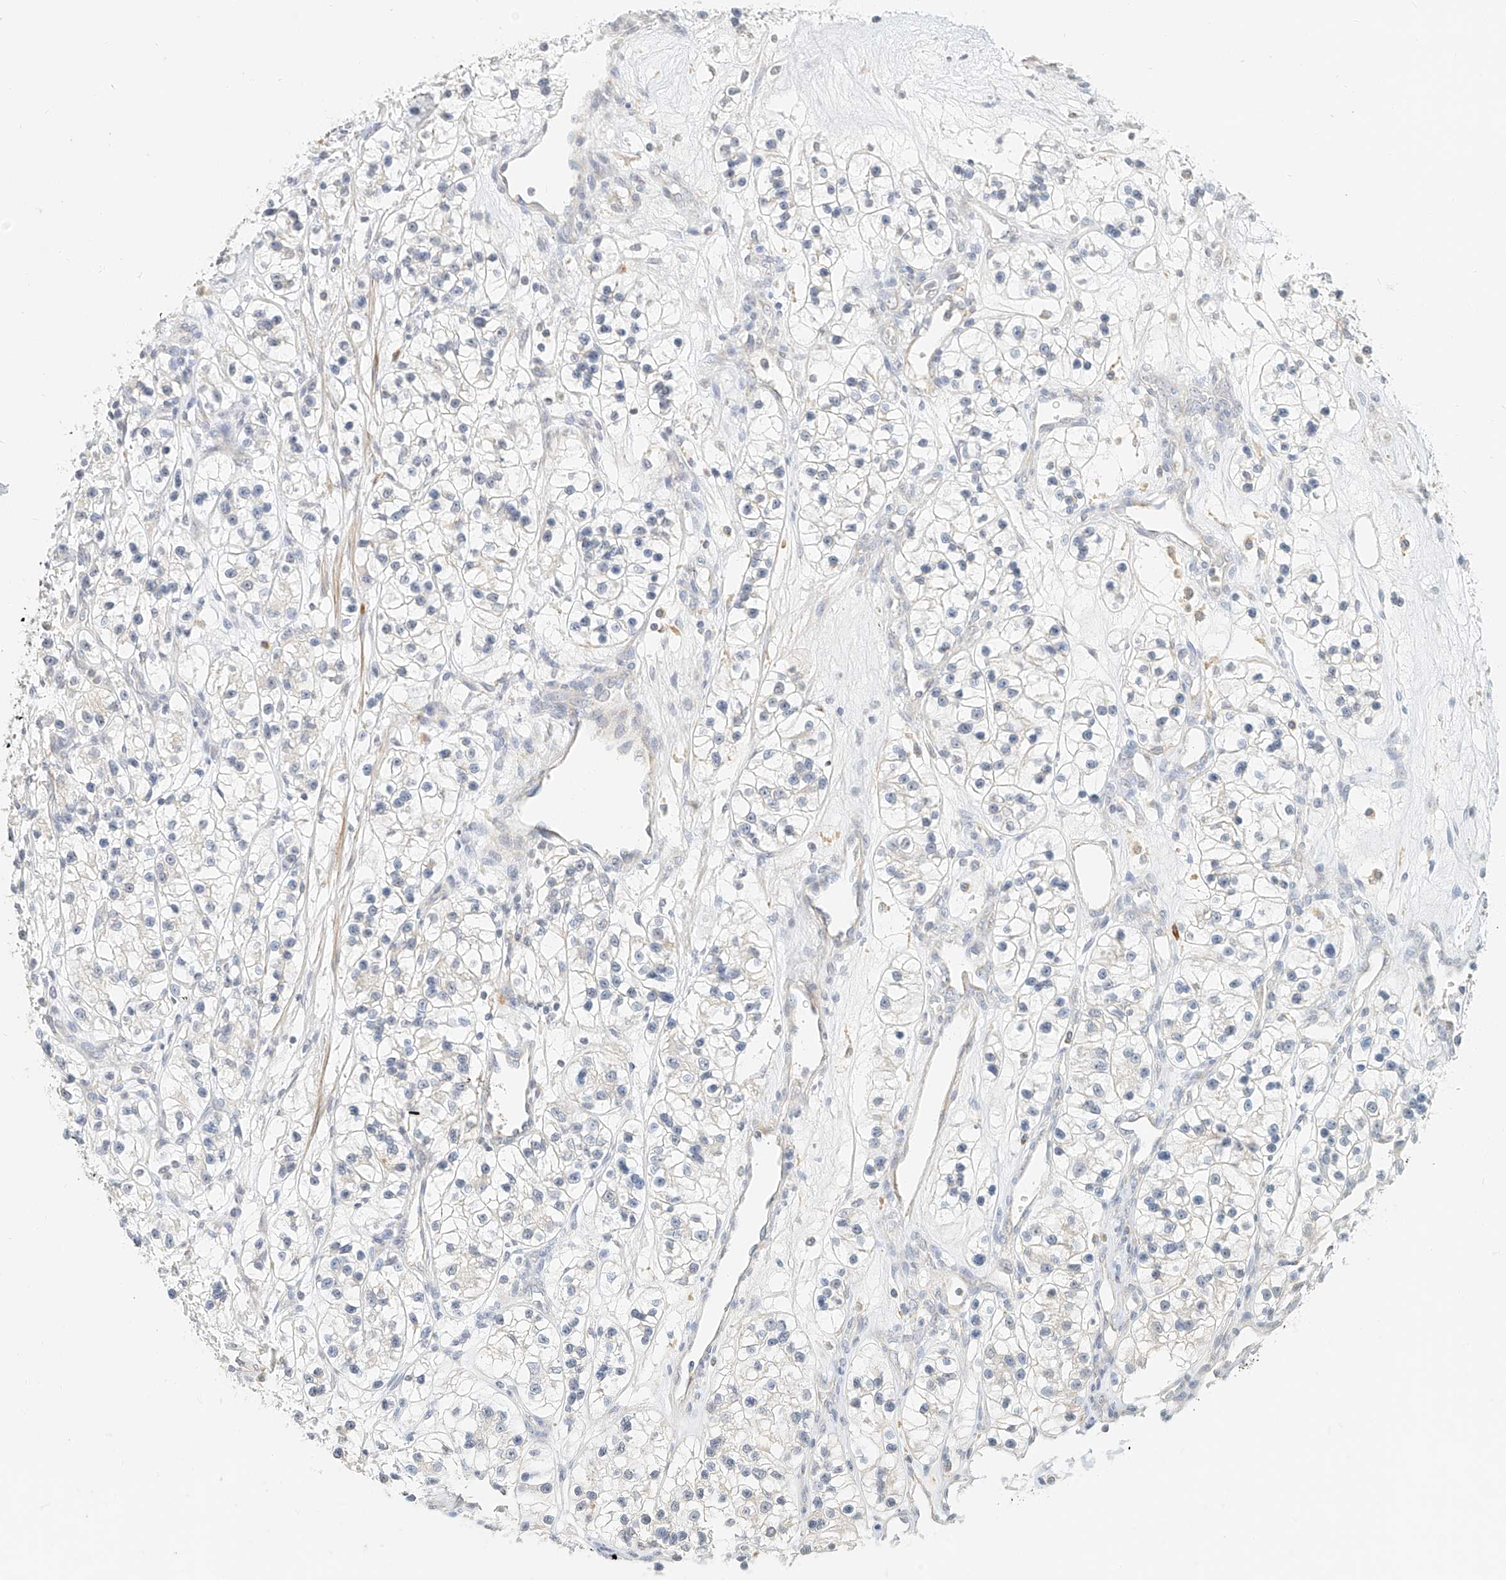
{"staining": {"intensity": "negative", "quantity": "none", "location": "none"}, "tissue": "renal cancer", "cell_type": "Tumor cells", "image_type": "cancer", "snomed": [{"axis": "morphology", "description": "Adenocarcinoma, NOS"}, {"axis": "topography", "description": "Kidney"}], "caption": "Renal cancer was stained to show a protein in brown. There is no significant staining in tumor cells. Nuclei are stained in blue.", "gene": "CXorf58", "patient": {"sex": "female", "age": 57}}